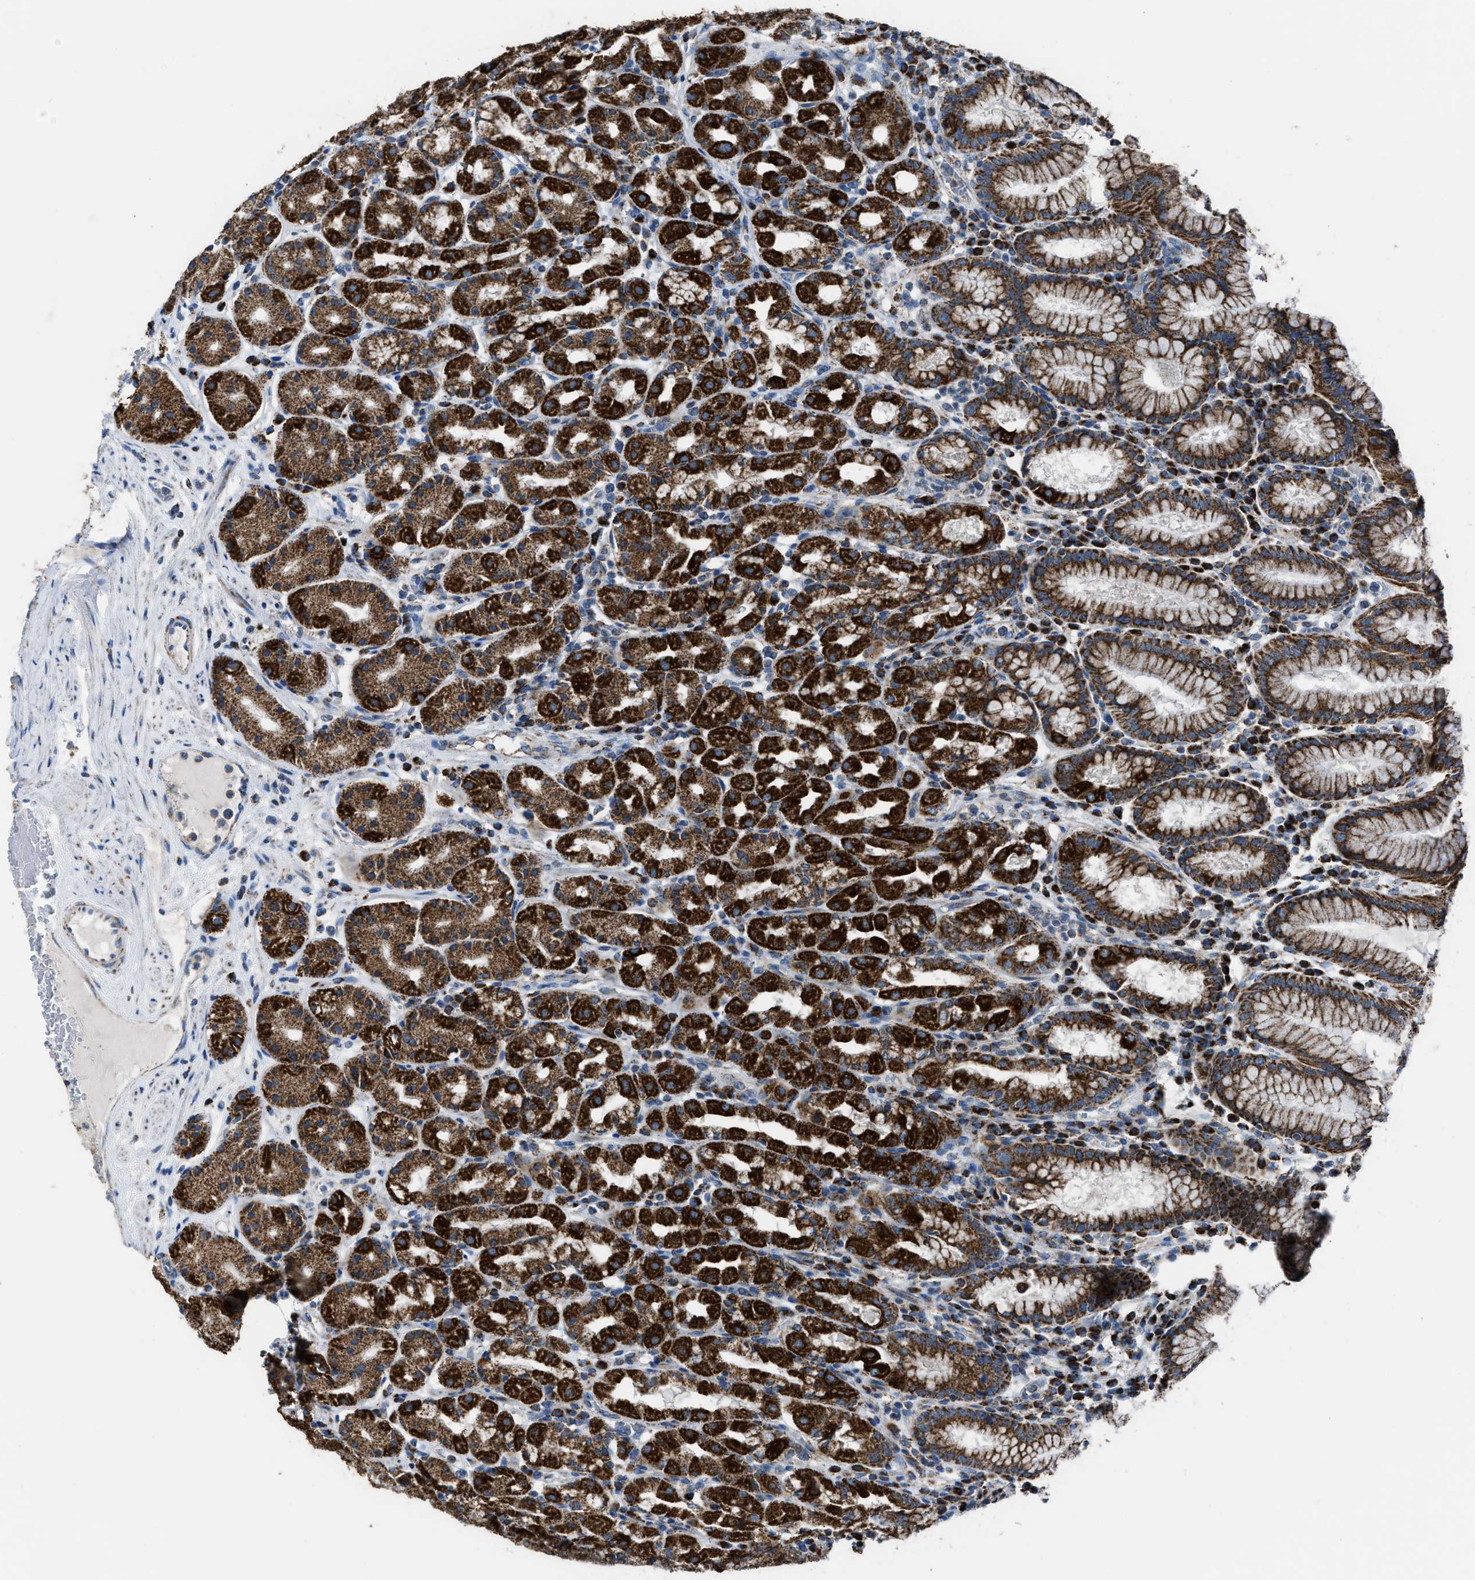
{"staining": {"intensity": "strong", "quantity": ">75%", "location": "cytoplasmic/membranous"}, "tissue": "stomach", "cell_type": "Glandular cells", "image_type": "normal", "snomed": [{"axis": "morphology", "description": "Normal tissue, NOS"}, {"axis": "topography", "description": "Stomach"}, {"axis": "topography", "description": "Stomach, lower"}], "caption": "High-magnification brightfield microscopy of normal stomach stained with DAB (brown) and counterstained with hematoxylin (blue). glandular cells exhibit strong cytoplasmic/membranous staining is seen in approximately>75% of cells. Nuclei are stained in blue.", "gene": "ETFB", "patient": {"sex": "female", "age": 56}}